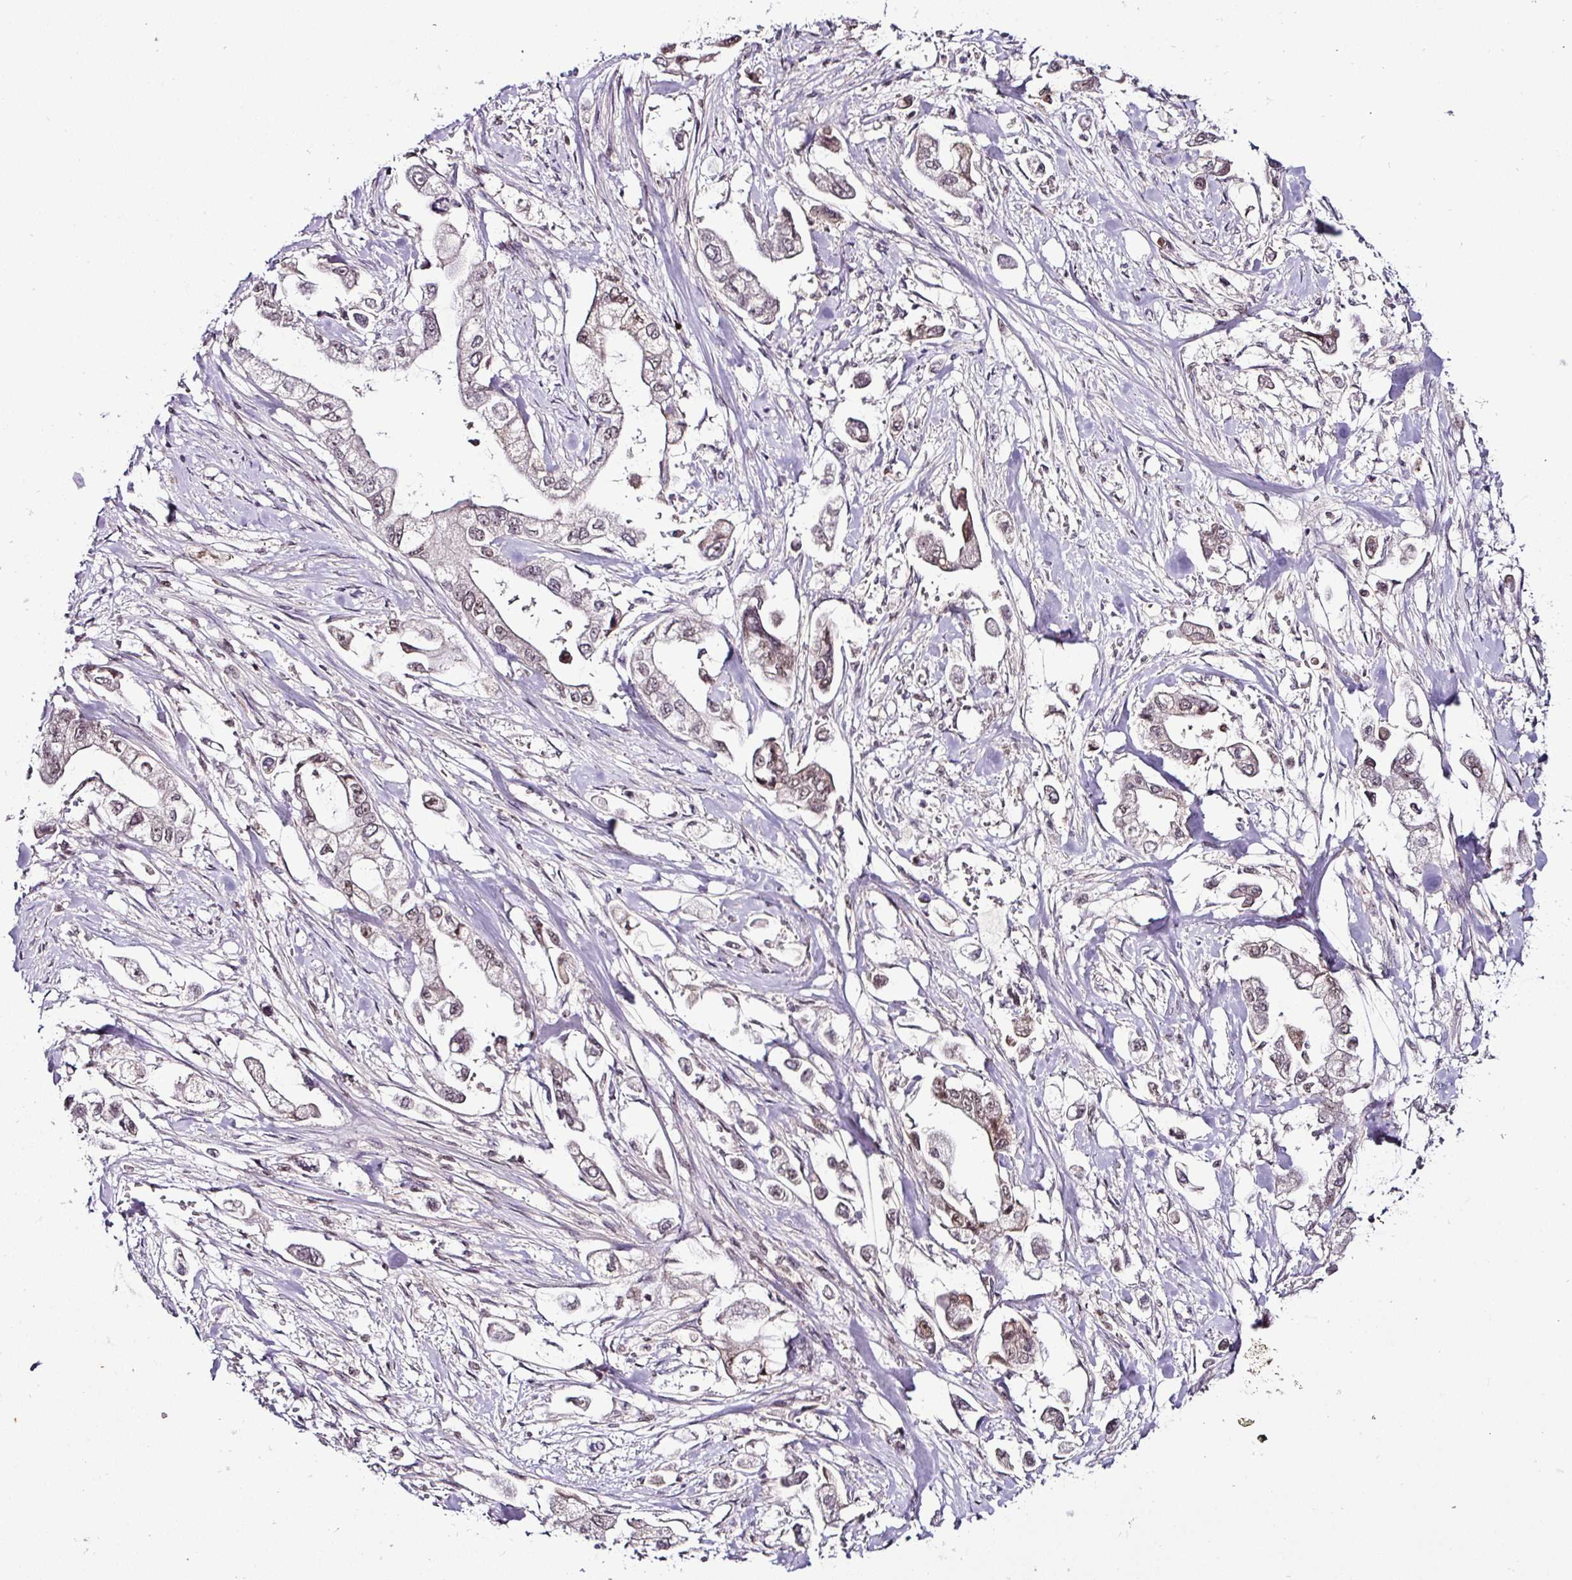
{"staining": {"intensity": "weak", "quantity": "25%-75%", "location": "nuclear"}, "tissue": "stomach cancer", "cell_type": "Tumor cells", "image_type": "cancer", "snomed": [{"axis": "morphology", "description": "Adenocarcinoma, NOS"}, {"axis": "topography", "description": "Stomach"}], "caption": "Stomach adenocarcinoma stained for a protein (brown) shows weak nuclear positive positivity in approximately 25%-75% of tumor cells.", "gene": "KLF16", "patient": {"sex": "male", "age": 62}}